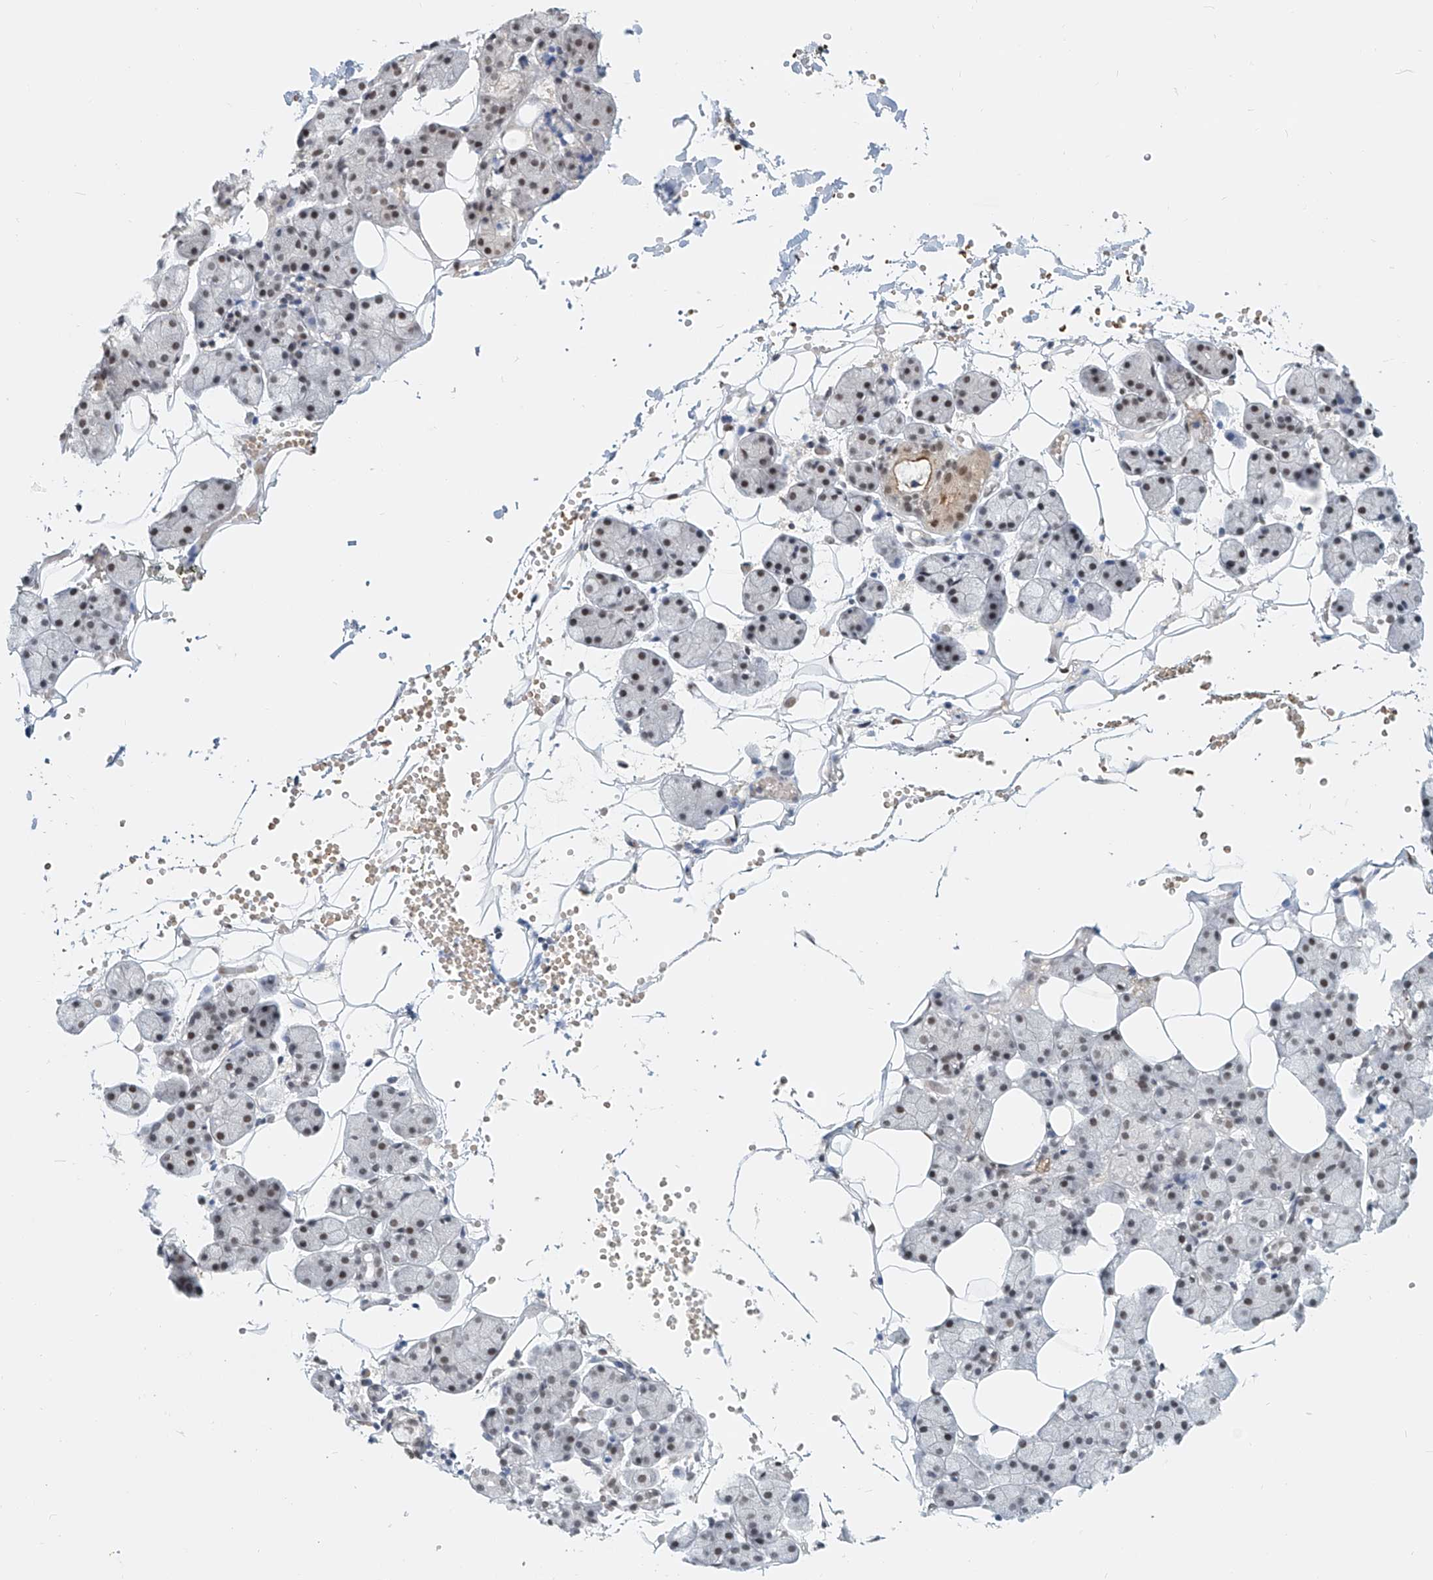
{"staining": {"intensity": "moderate", "quantity": "<25%", "location": "cytoplasmic/membranous,nuclear"}, "tissue": "salivary gland", "cell_type": "Glandular cells", "image_type": "normal", "snomed": [{"axis": "morphology", "description": "Normal tissue, NOS"}, {"axis": "topography", "description": "Salivary gland"}], "caption": "Immunohistochemistry (IHC) histopathology image of unremarkable salivary gland stained for a protein (brown), which exhibits low levels of moderate cytoplasmic/membranous,nuclear staining in about <25% of glandular cells.", "gene": "SASH1", "patient": {"sex": "female", "age": 33}}